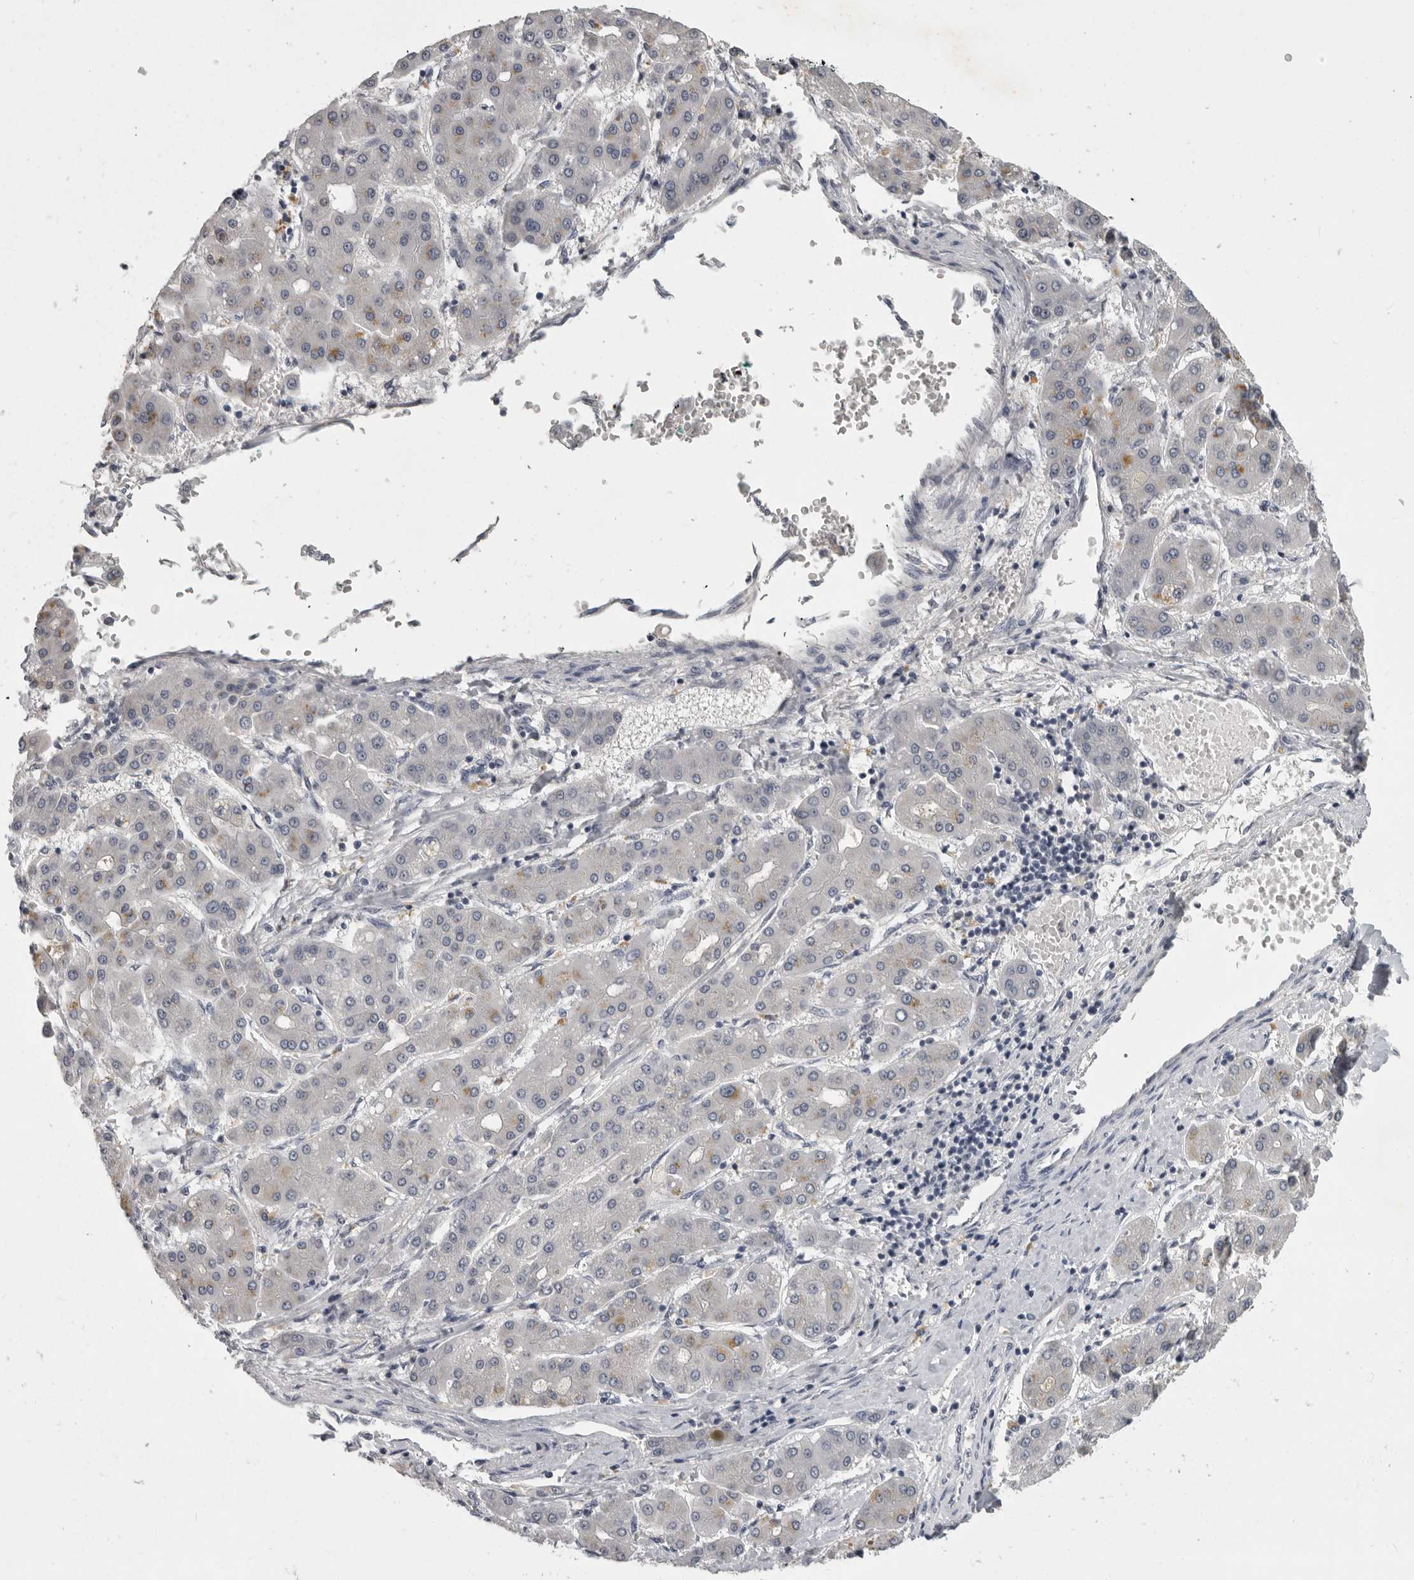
{"staining": {"intensity": "weak", "quantity": "<25%", "location": "cytoplasmic/membranous"}, "tissue": "liver cancer", "cell_type": "Tumor cells", "image_type": "cancer", "snomed": [{"axis": "morphology", "description": "Carcinoma, Hepatocellular, NOS"}, {"axis": "topography", "description": "Liver"}], "caption": "Immunohistochemistry (IHC) histopathology image of neoplastic tissue: human hepatocellular carcinoma (liver) stained with DAB (3,3'-diaminobenzidine) demonstrates no significant protein staining in tumor cells.", "gene": "MRTO4", "patient": {"sex": "male", "age": 65}}